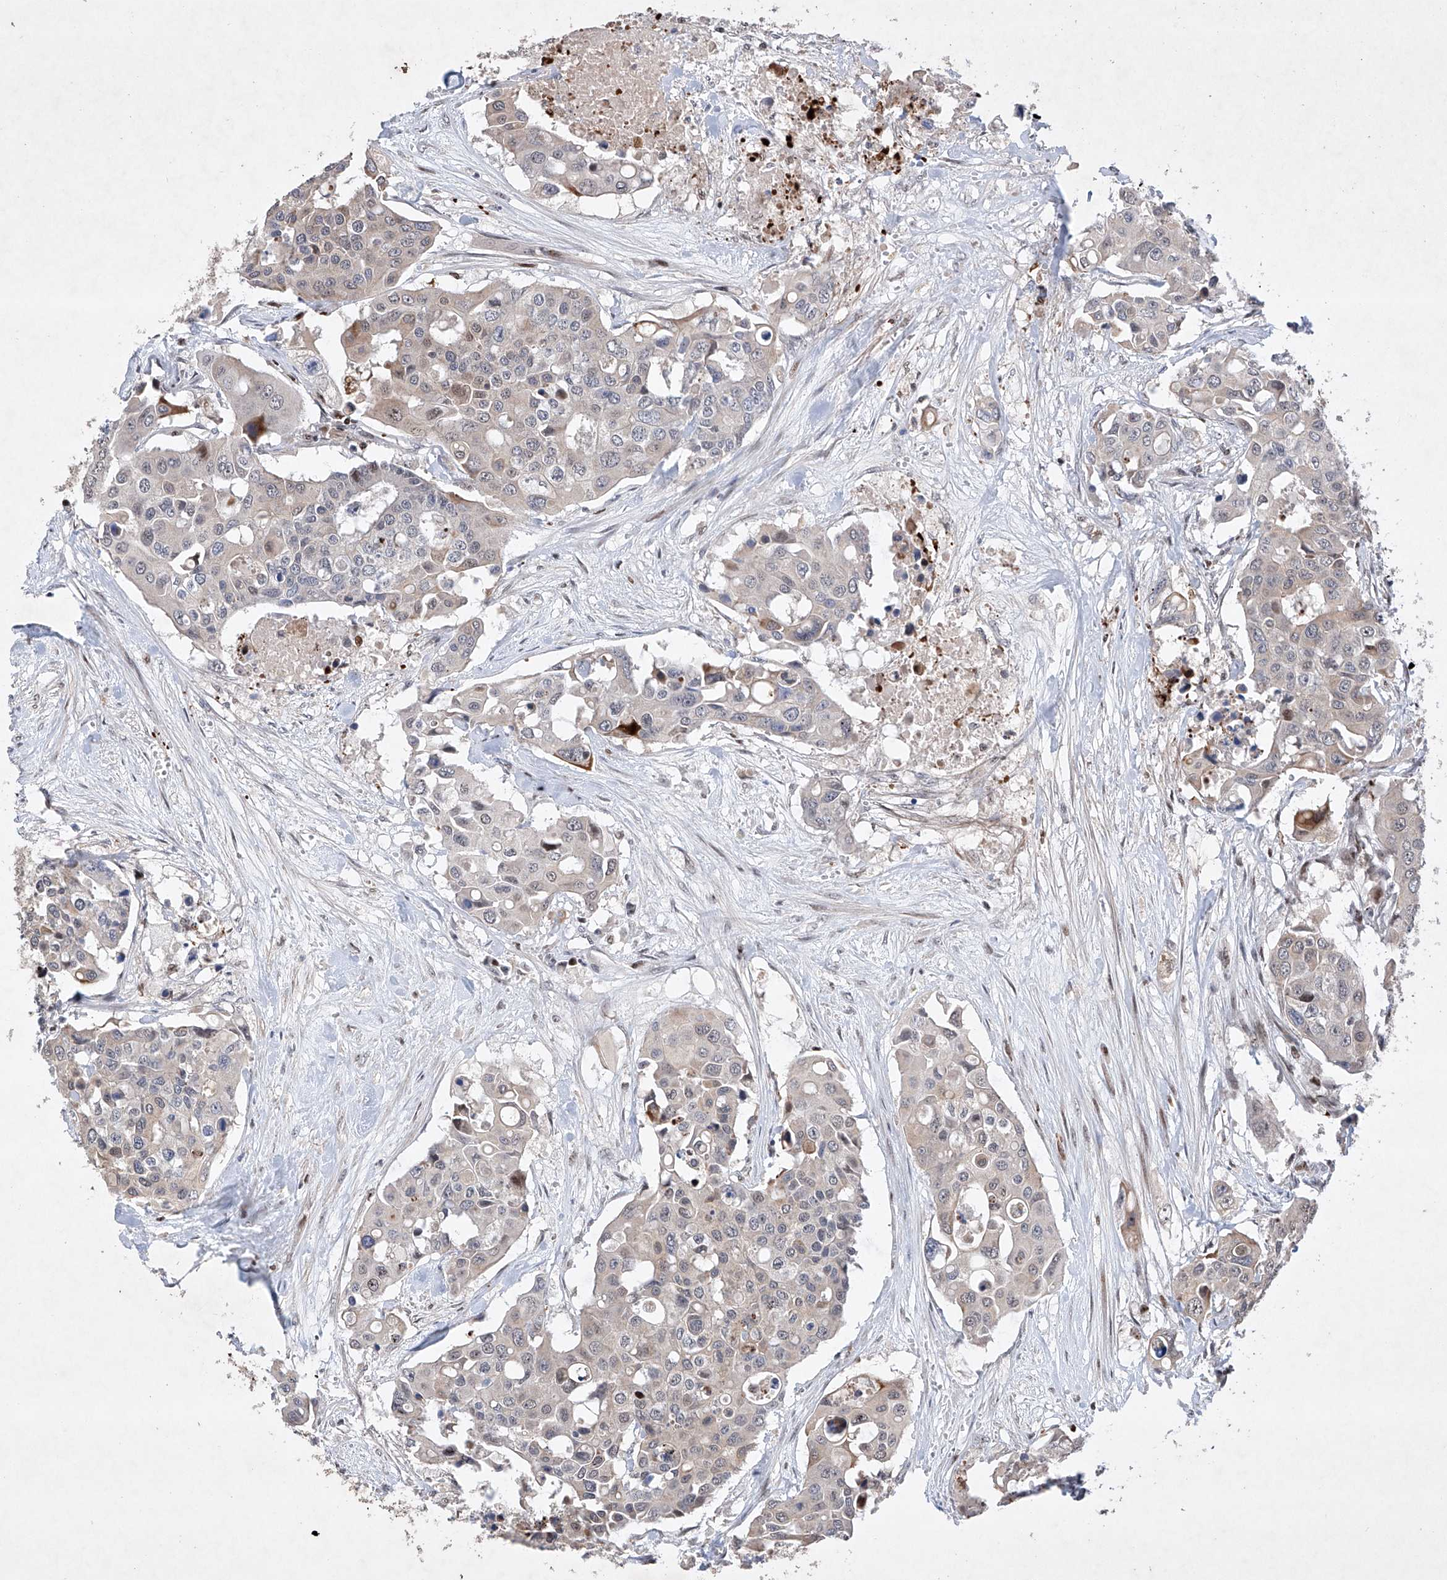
{"staining": {"intensity": "negative", "quantity": "none", "location": "none"}, "tissue": "colorectal cancer", "cell_type": "Tumor cells", "image_type": "cancer", "snomed": [{"axis": "morphology", "description": "Adenocarcinoma, NOS"}, {"axis": "topography", "description": "Colon"}], "caption": "Micrograph shows no significant protein positivity in tumor cells of colorectal cancer. Nuclei are stained in blue.", "gene": "AFG1L", "patient": {"sex": "male", "age": 77}}